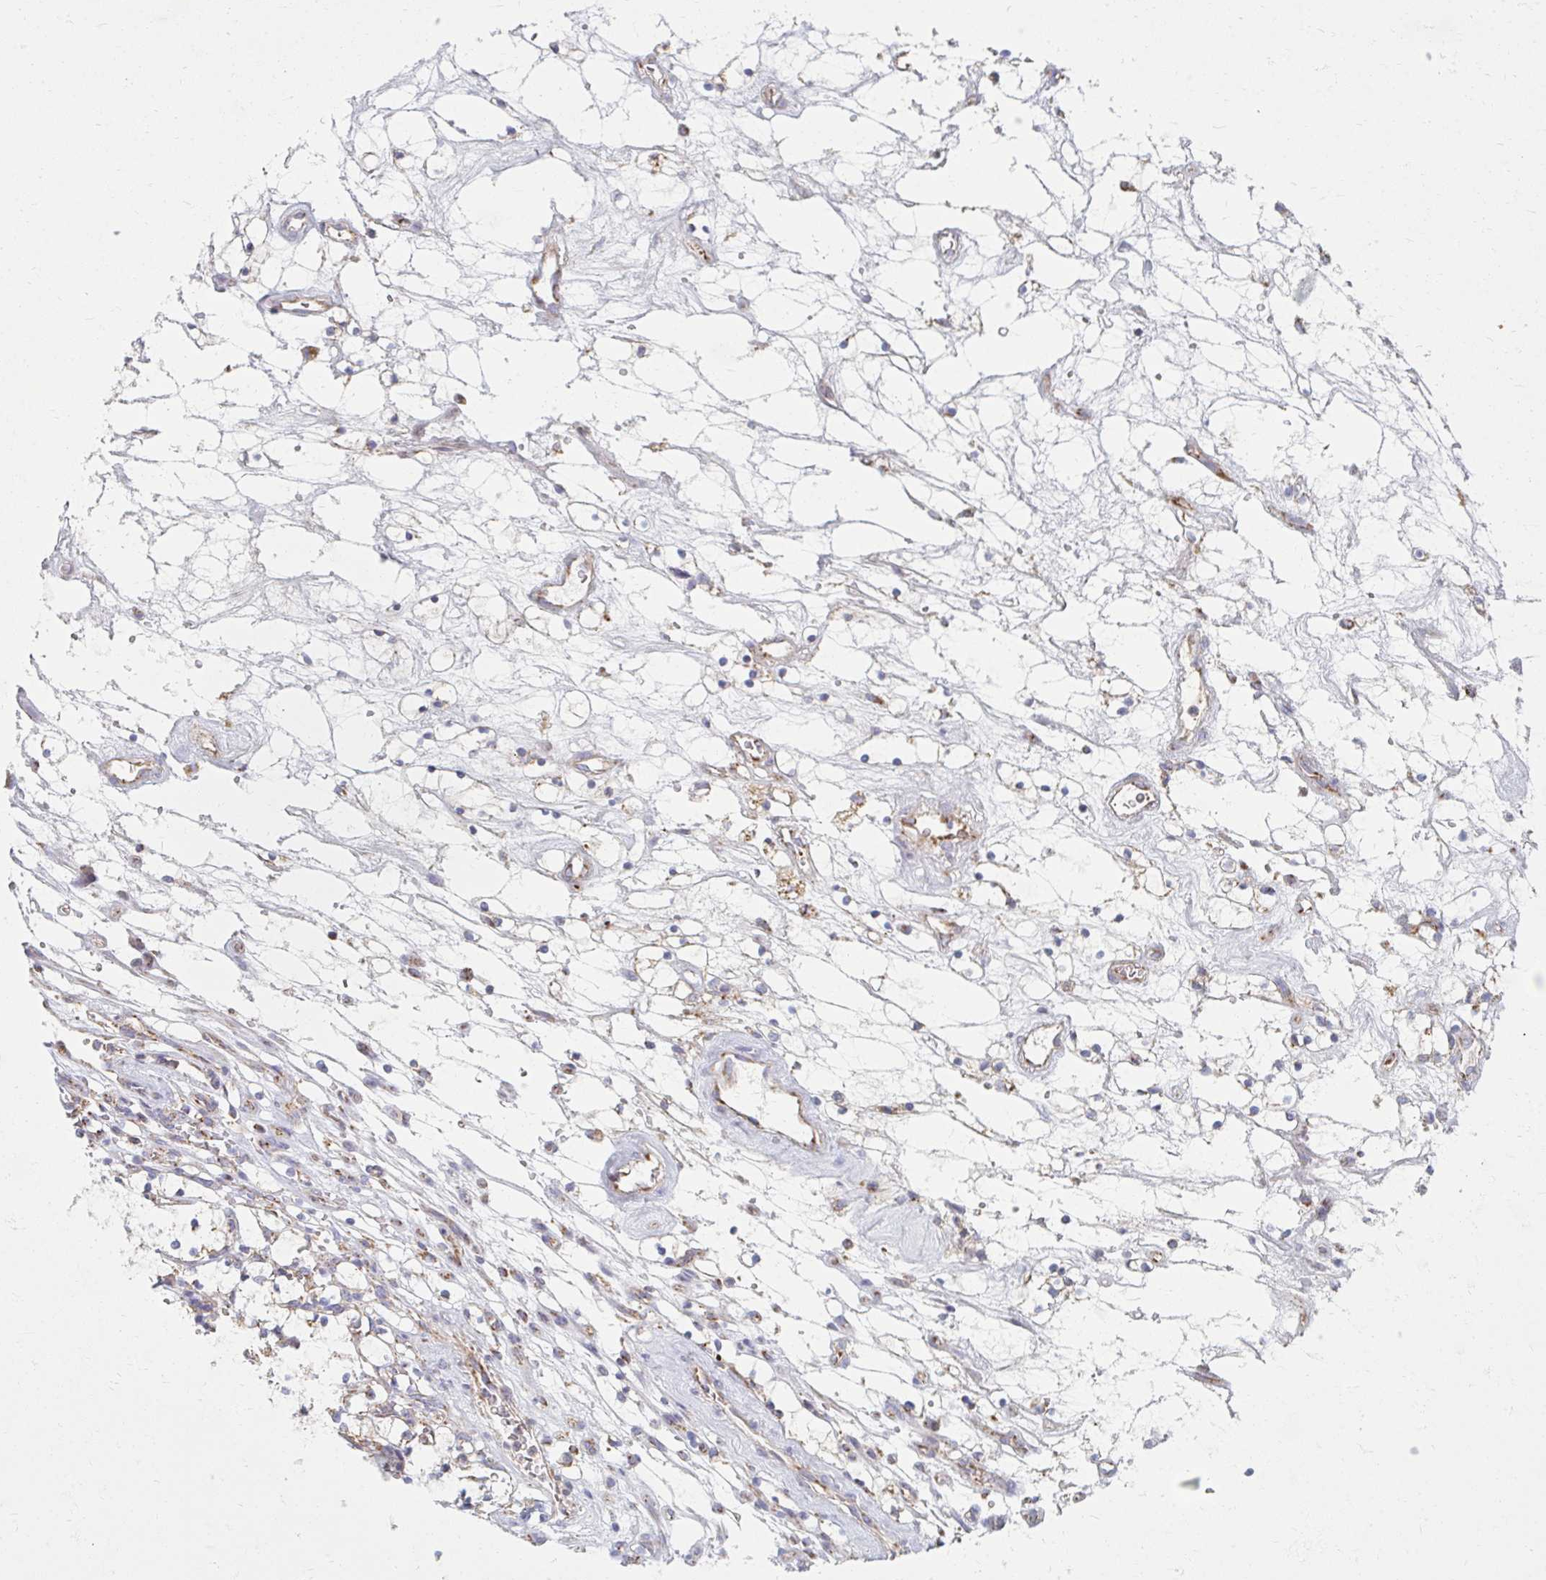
{"staining": {"intensity": "negative", "quantity": "none", "location": "none"}, "tissue": "renal cancer", "cell_type": "Tumor cells", "image_type": "cancer", "snomed": [{"axis": "morphology", "description": "Adenocarcinoma, NOS"}, {"axis": "topography", "description": "Kidney"}], "caption": "The immunohistochemistry histopathology image has no significant staining in tumor cells of renal cancer tissue.", "gene": "MAVS", "patient": {"sex": "female", "age": 69}}